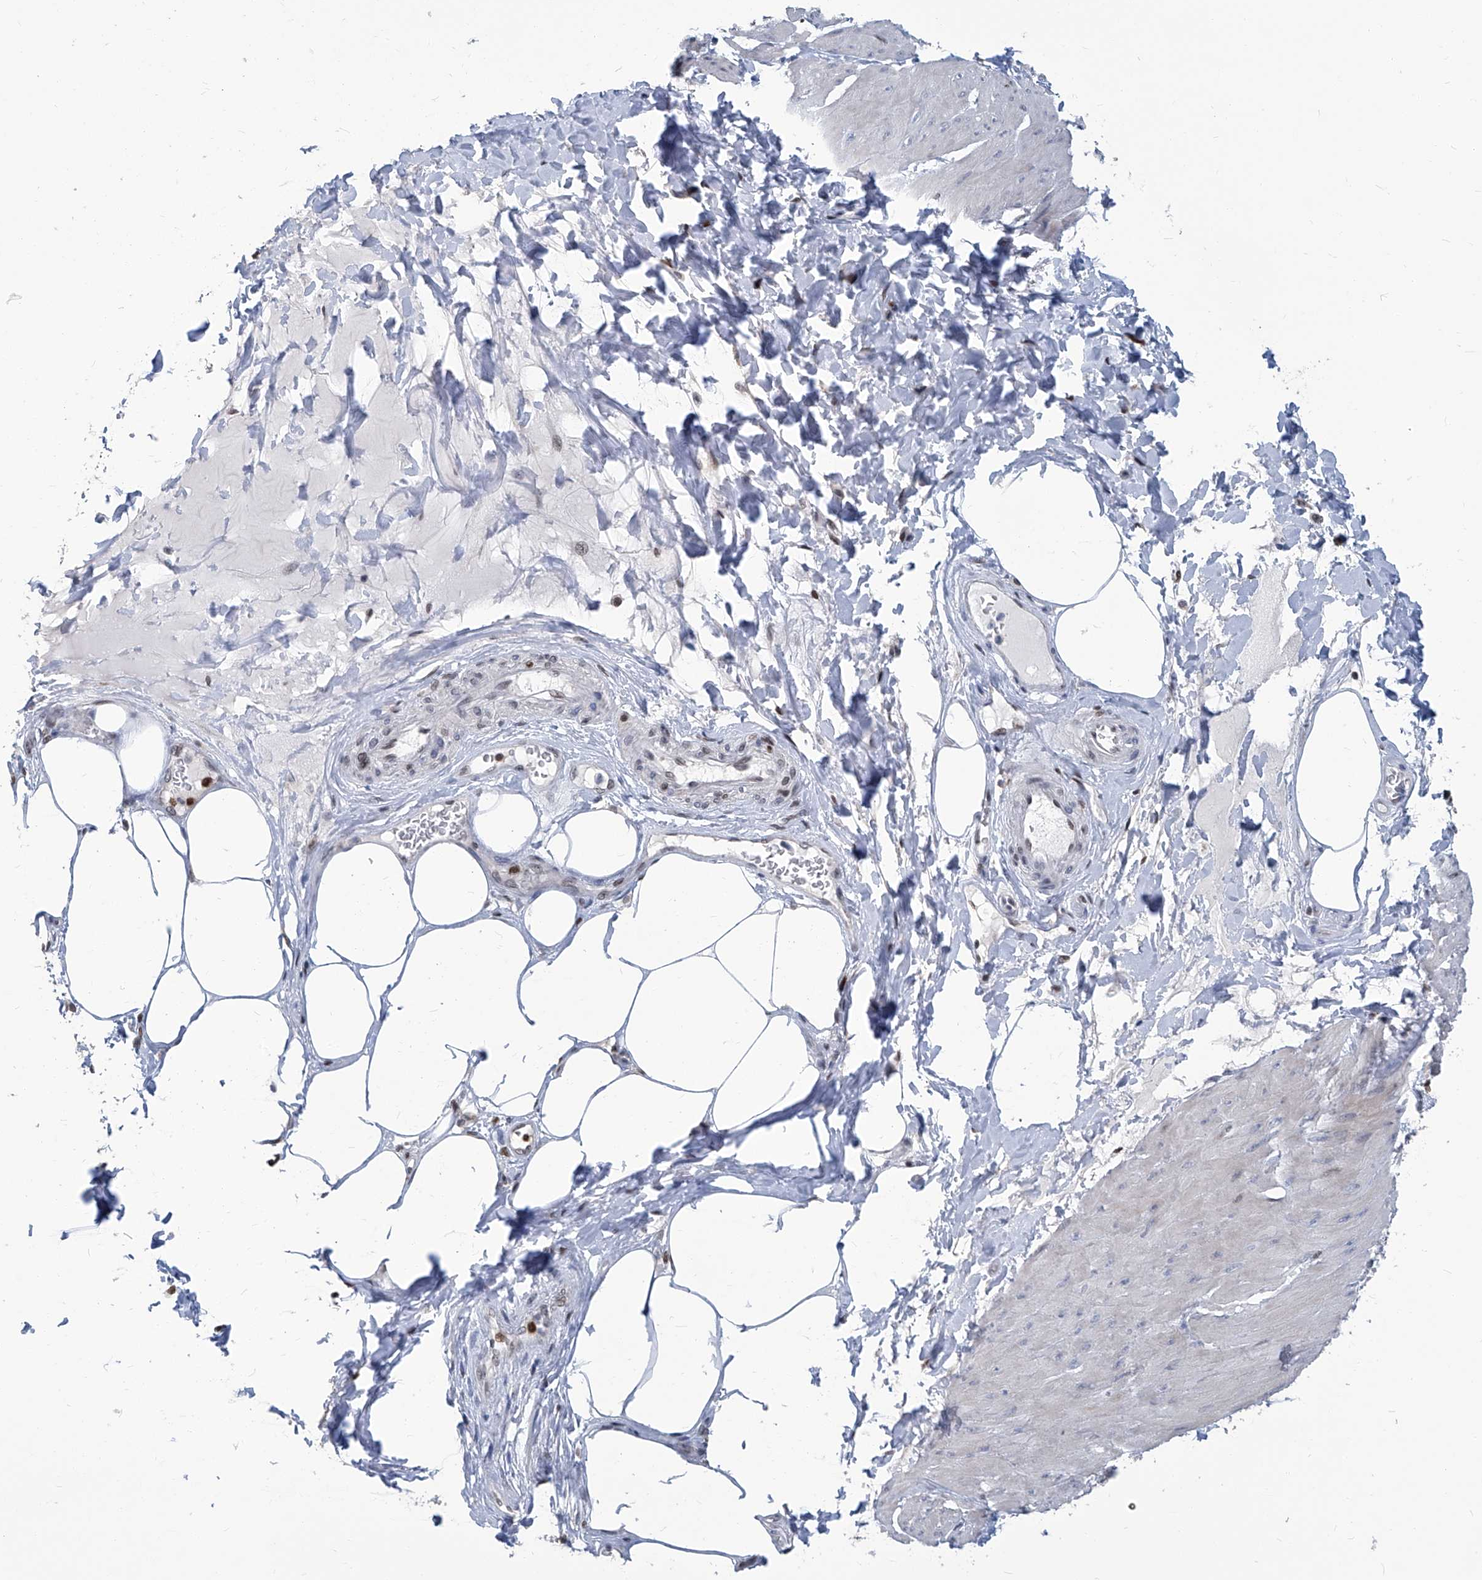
{"staining": {"intensity": "weak", "quantity": "<25%", "location": "nuclear"}, "tissue": "smooth muscle", "cell_type": "Smooth muscle cells", "image_type": "normal", "snomed": [{"axis": "morphology", "description": "Urothelial carcinoma, High grade"}, {"axis": "topography", "description": "Urinary bladder"}], "caption": "Protein analysis of normal smooth muscle reveals no significant staining in smooth muscle cells.", "gene": "PCNA", "patient": {"sex": "male", "age": 46}}